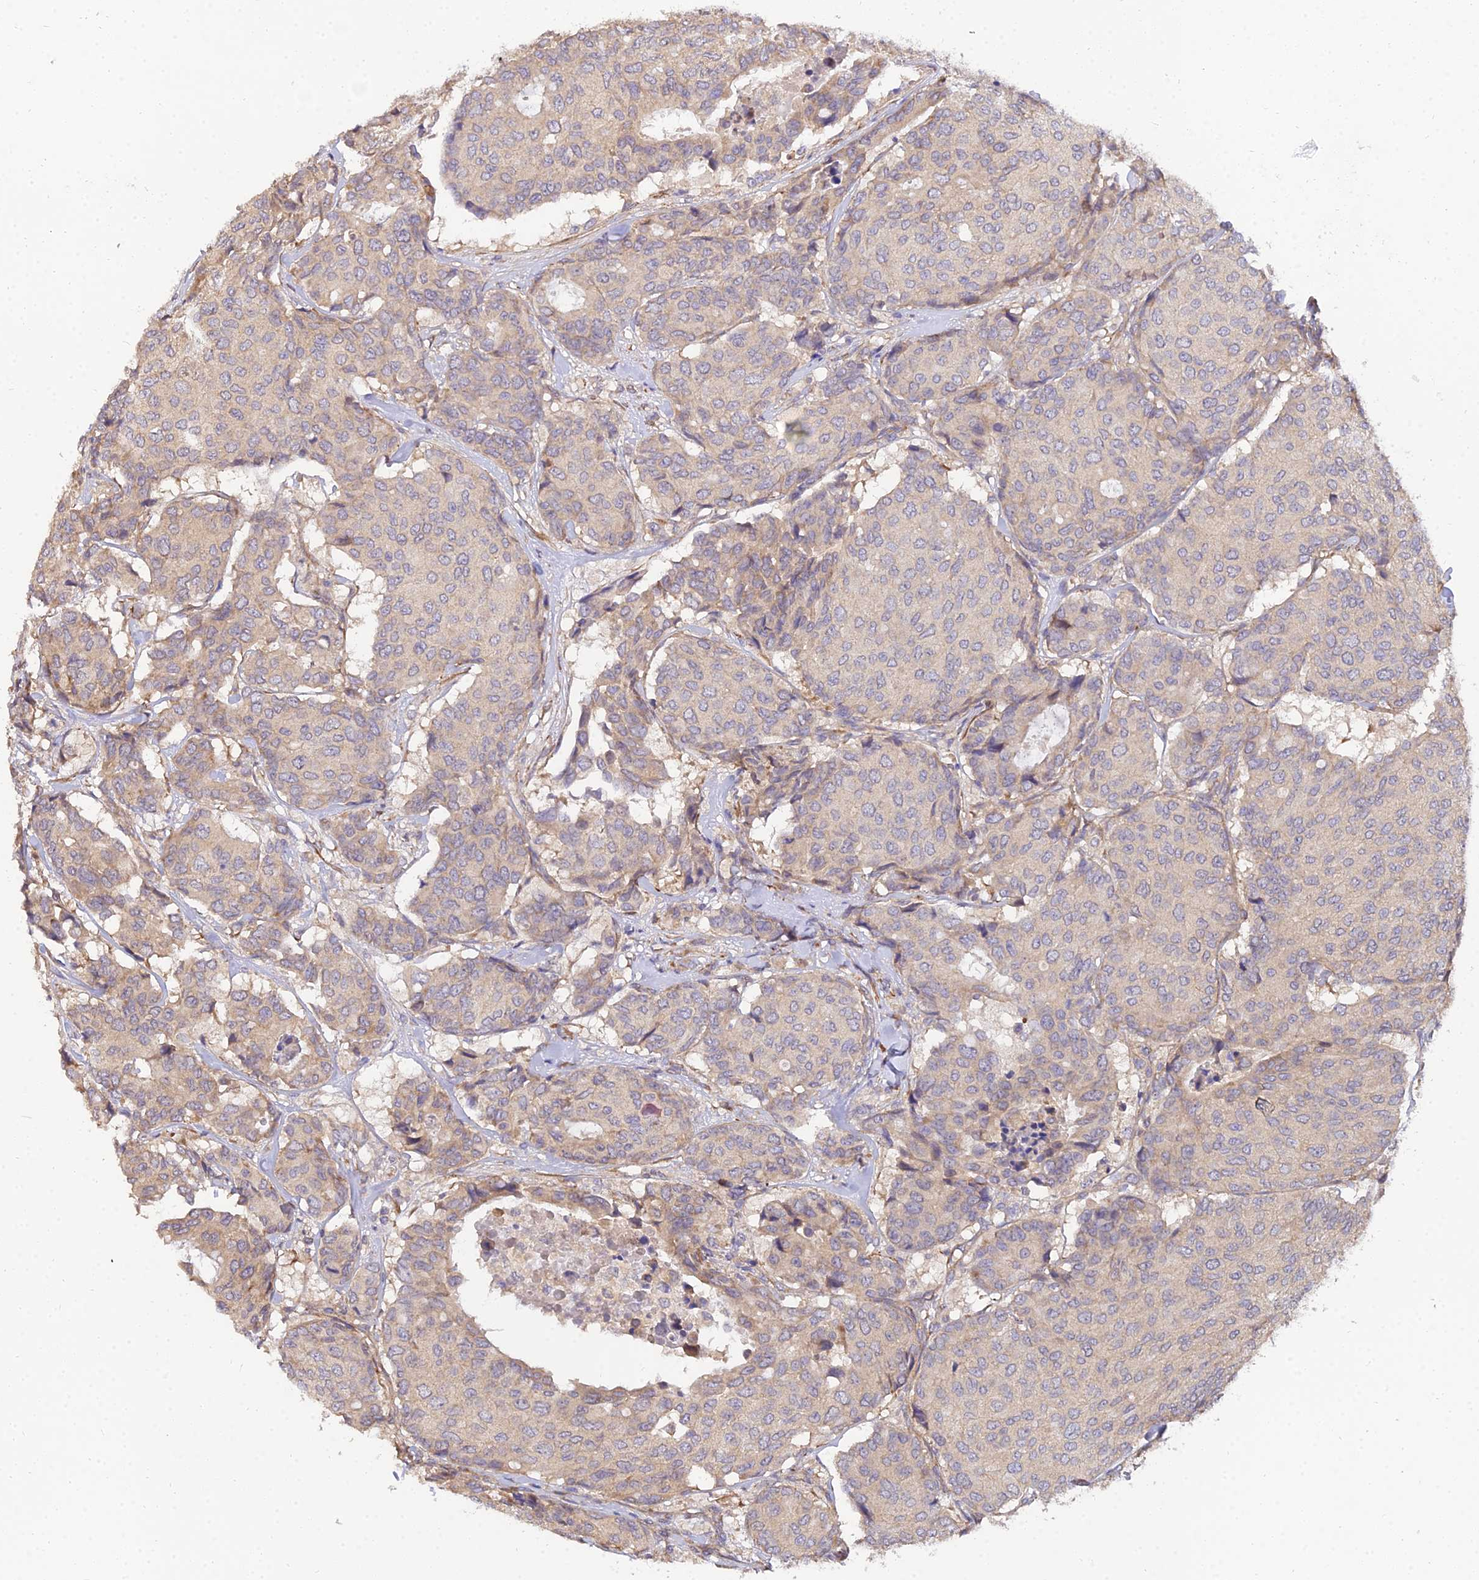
{"staining": {"intensity": "weak", "quantity": "25%-75%", "location": "cytoplasmic/membranous"}, "tissue": "breast cancer", "cell_type": "Tumor cells", "image_type": "cancer", "snomed": [{"axis": "morphology", "description": "Duct carcinoma"}, {"axis": "topography", "description": "Breast"}], "caption": "Human breast invasive ductal carcinoma stained with a protein marker shows weak staining in tumor cells.", "gene": "ARL8B", "patient": {"sex": "female", "age": 75}}